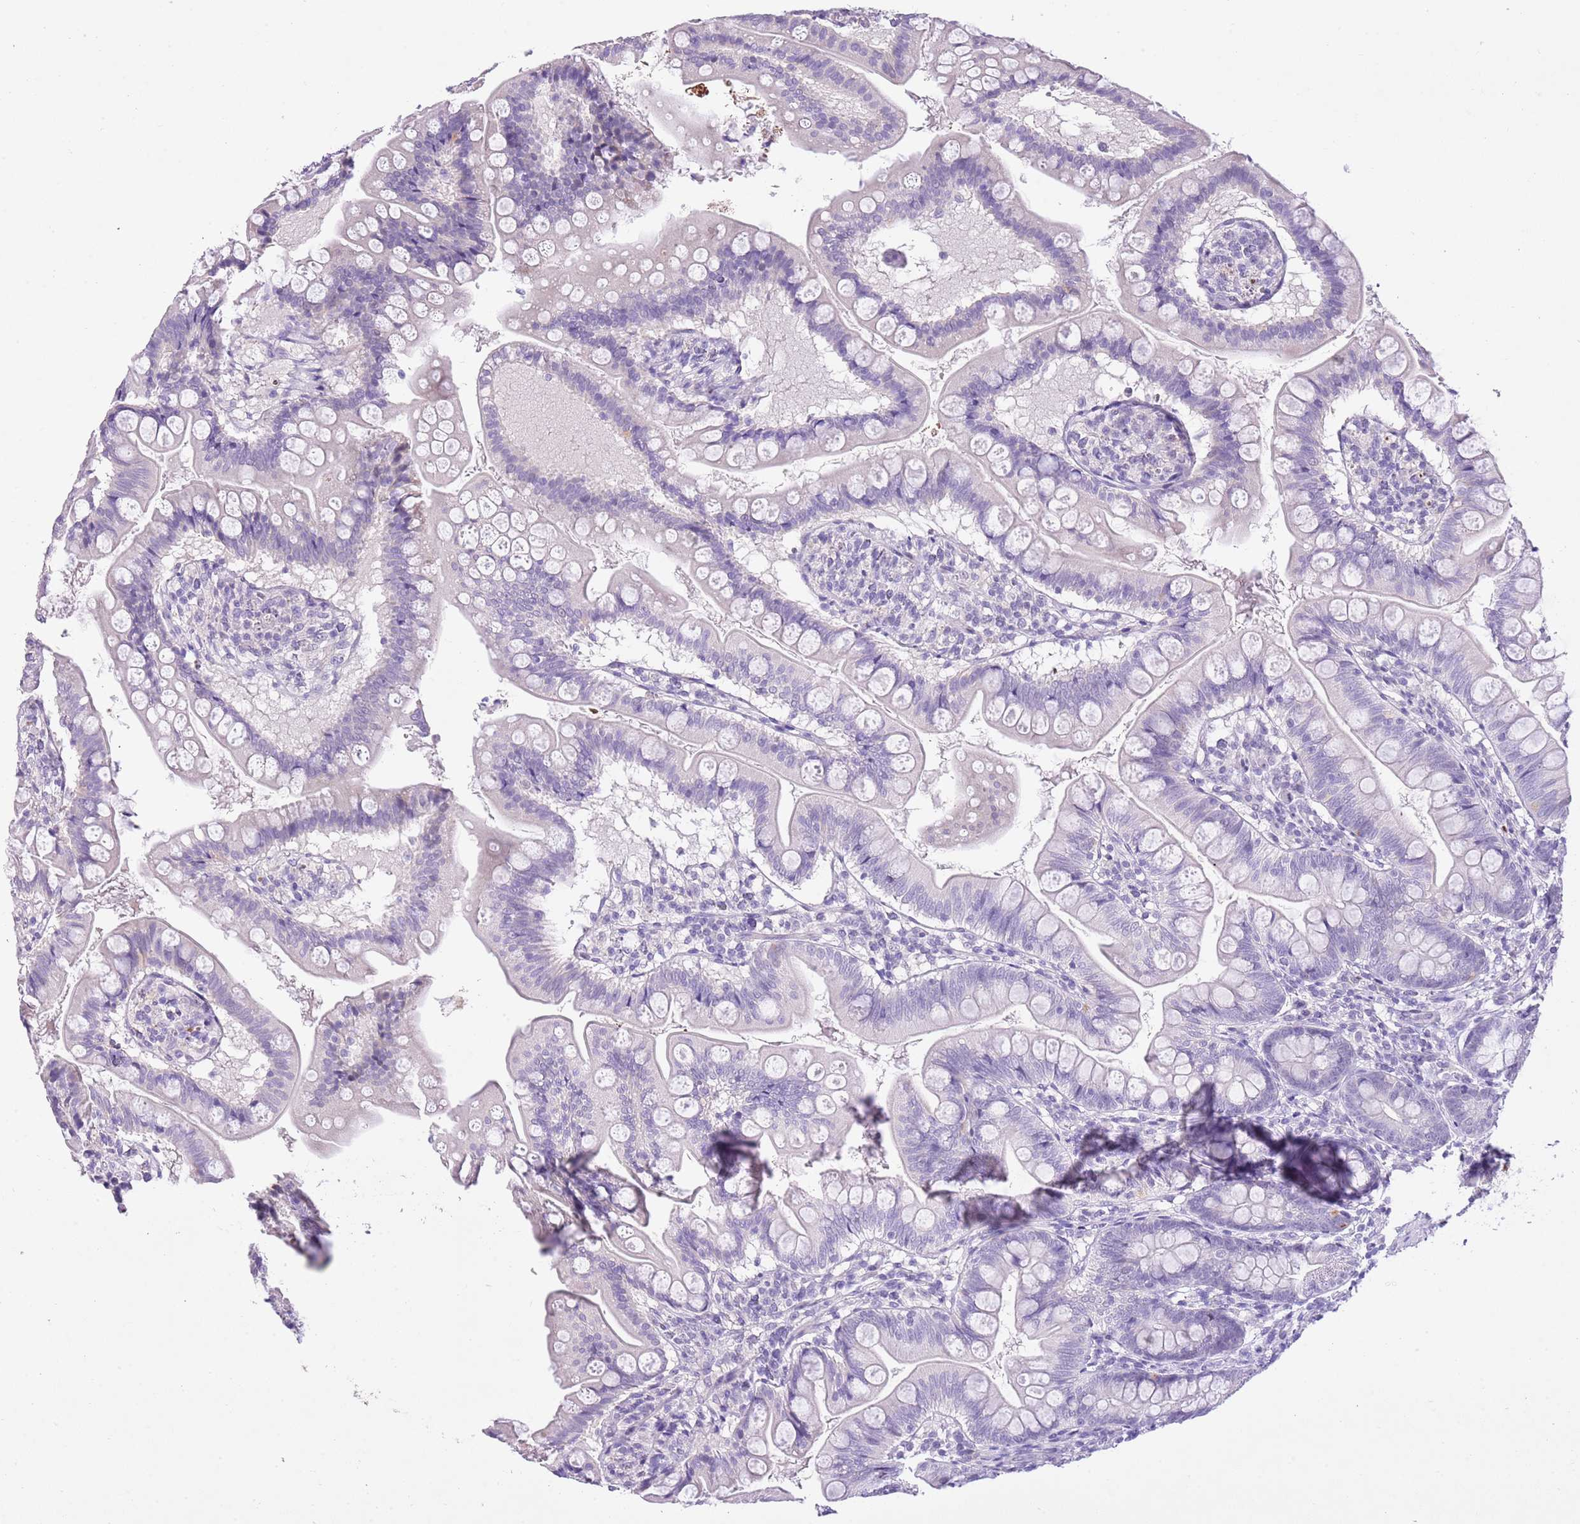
{"staining": {"intensity": "negative", "quantity": "none", "location": "none"}, "tissue": "small intestine", "cell_type": "Glandular cells", "image_type": "normal", "snomed": [{"axis": "morphology", "description": "Normal tissue, NOS"}, {"axis": "topography", "description": "Small intestine"}], "caption": "DAB immunohistochemical staining of unremarkable small intestine displays no significant expression in glandular cells.", "gene": "XPO7", "patient": {"sex": "male", "age": 7}}